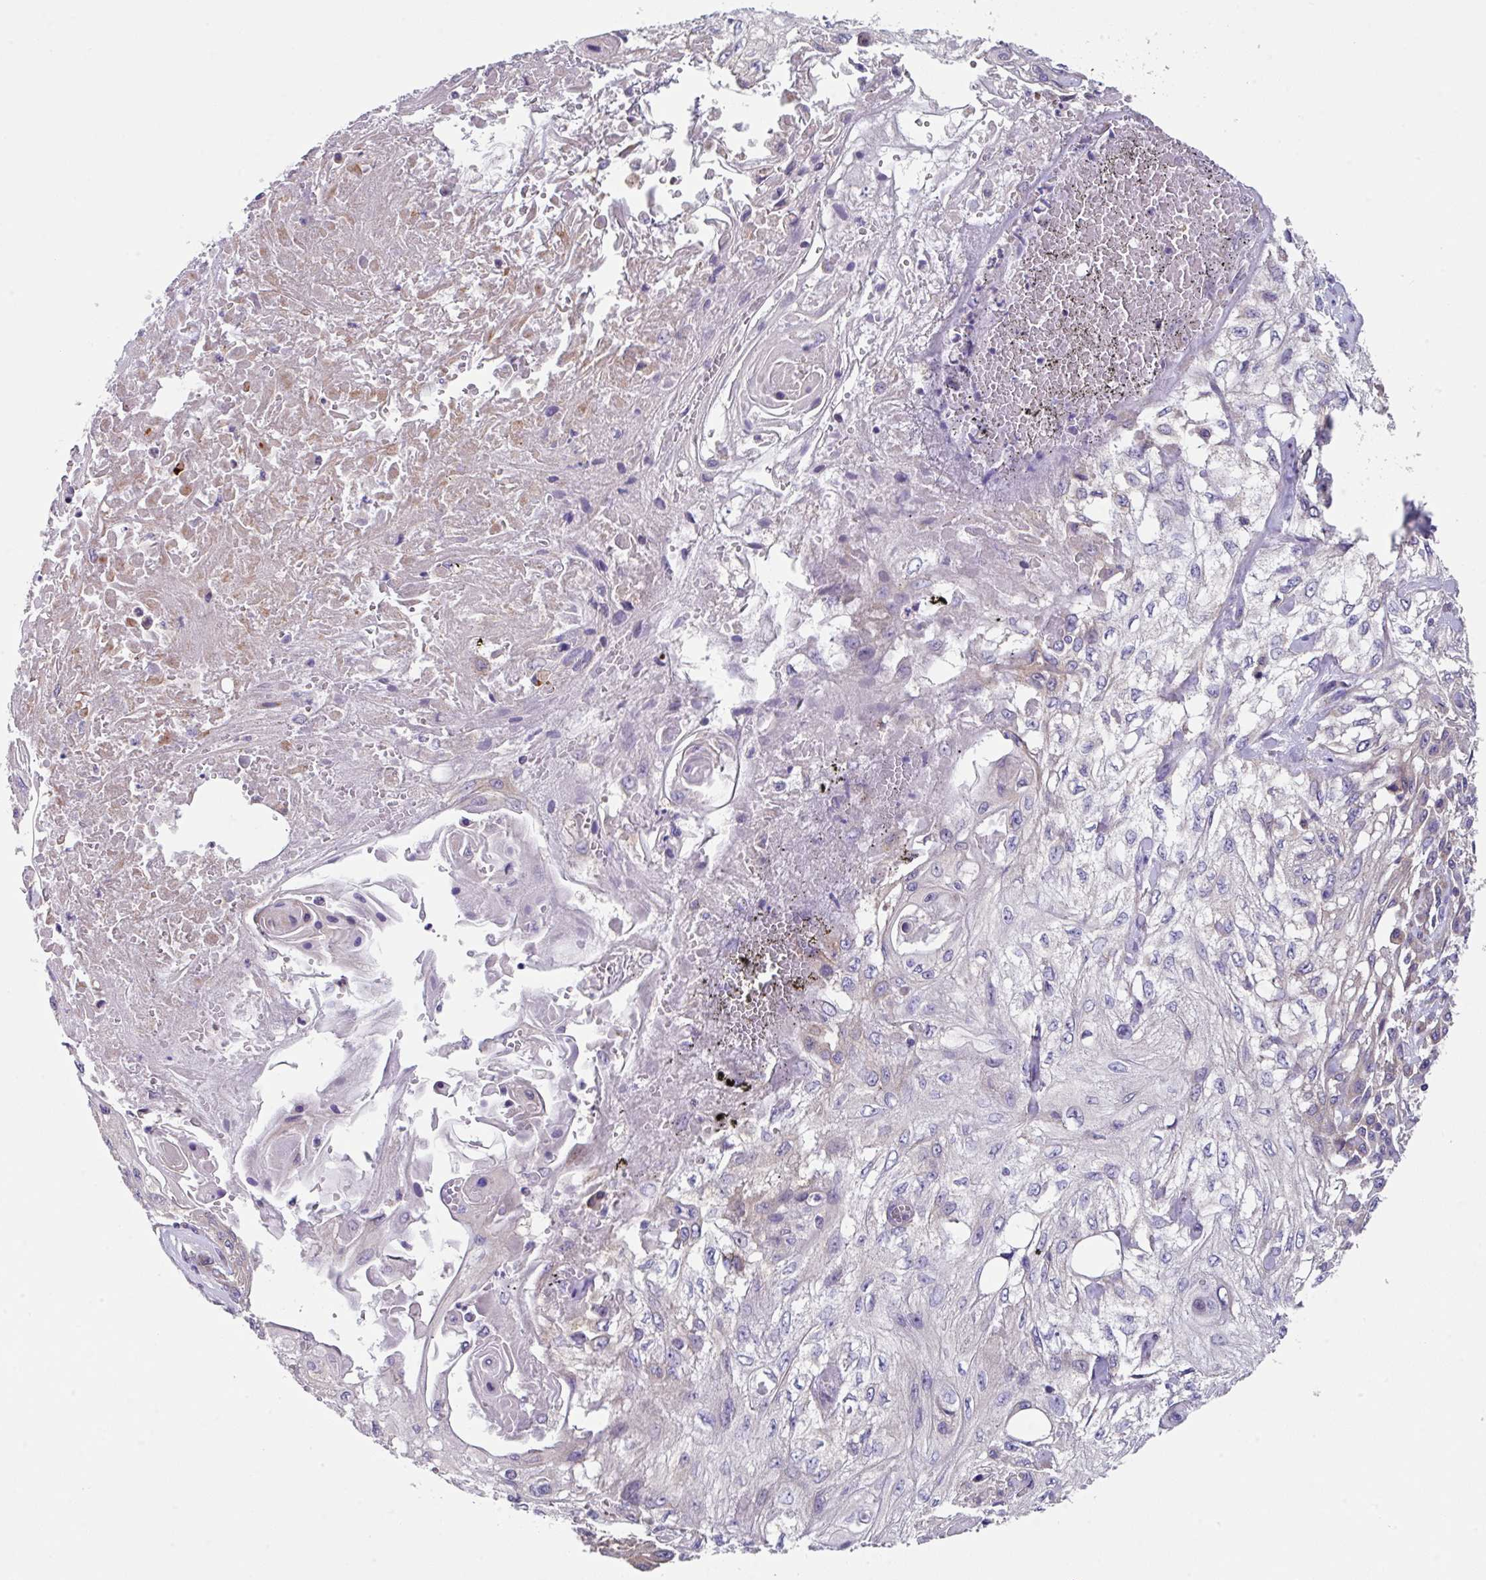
{"staining": {"intensity": "weak", "quantity": "<25%", "location": "cytoplasmic/membranous"}, "tissue": "skin cancer", "cell_type": "Tumor cells", "image_type": "cancer", "snomed": [{"axis": "morphology", "description": "Squamous cell carcinoma, NOS"}, {"axis": "morphology", "description": "Squamous cell carcinoma, metastatic, NOS"}, {"axis": "topography", "description": "Skin"}, {"axis": "topography", "description": "Lymph node"}], "caption": "A photomicrograph of human squamous cell carcinoma (skin) is negative for staining in tumor cells.", "gene": "EIF4B", "patient": {"sex": "male", "age": 75}}